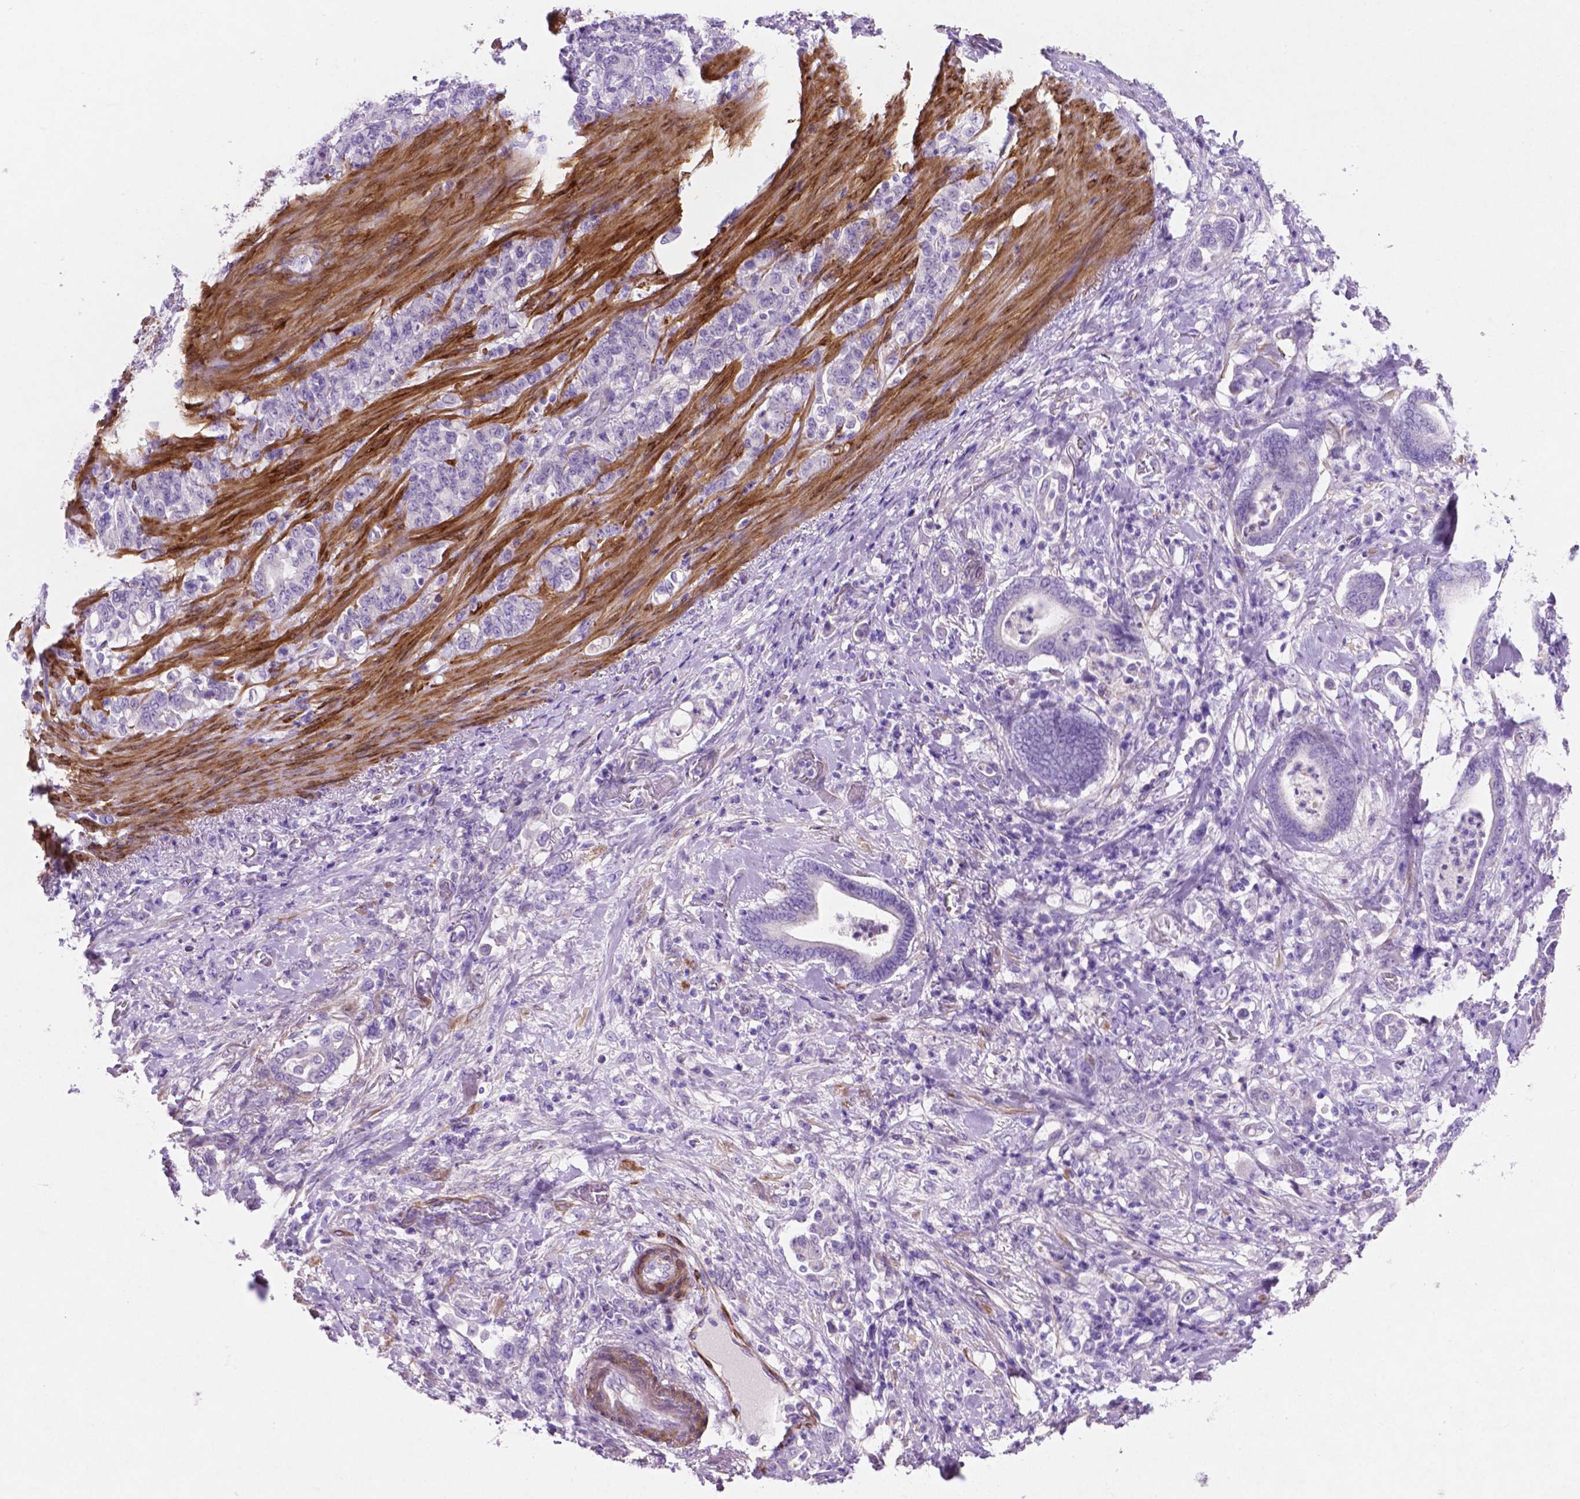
{"staining": {"intensity": "negative", "quantity": "none", "location": "none"}, "tissue": "stomach cancer", "cell_type": "Tumor cells", "image_type": "cancer", "snomed": [{"axis": "morphology", "description": "Adenocarcinoma, NOS"}, {"axis": "topography", "description": "Stomach"}], "caption": "DAB (3,3'-diaminobenzidine) immunohistochemical staining of human stomach adenocarcinoma demonstrates no significant staining in tumor cells. (DAB IHC, high magnification).", "gene": "ASPG", "patient": {"sex": "female", "age": 79}}